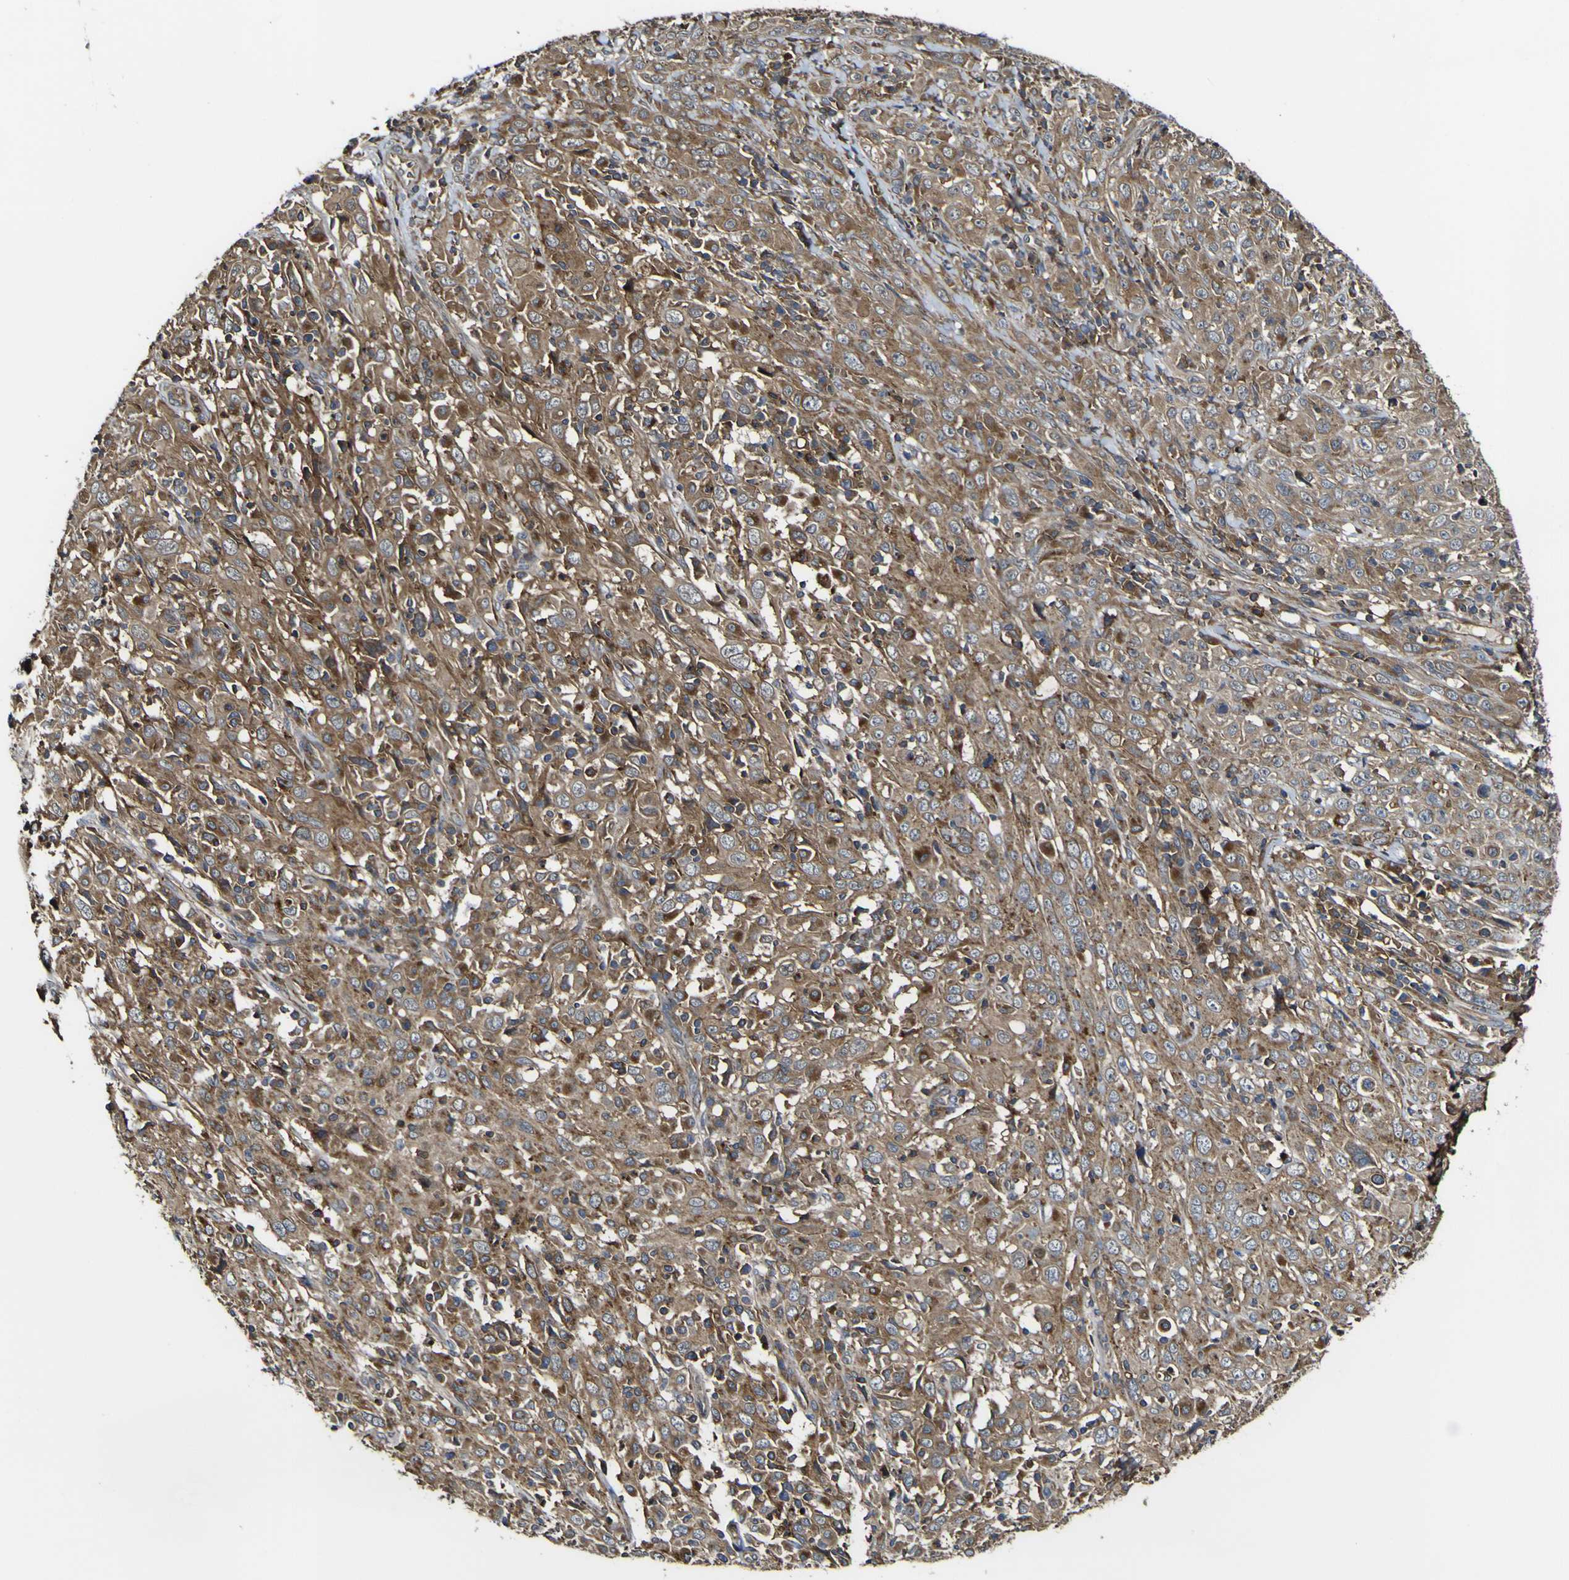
{"staining": {"intensity": "moderate", "quantity": ">75%", "location": "cytoplasmic/membranous"}, "tissue": "cervical cancer", "cell_type": "Tumor cells", "image_type": "cancer", "snomed": [{"axis": "morphology", "description": "Squamous cell carcinoma, NOS"}, {"axis": "topography", "description": "Cervix"}], "caption": "Immunohistochemical staining of cervical squamous cell carcinoma exhibits moderate cytoplasmic/membranous protein positivity in approximately >75% of tumor cells. (IHC, brightfield microscopy, high magnification).", "gene": "TNIK", "patient": {"sex": "female", "age": 46}}